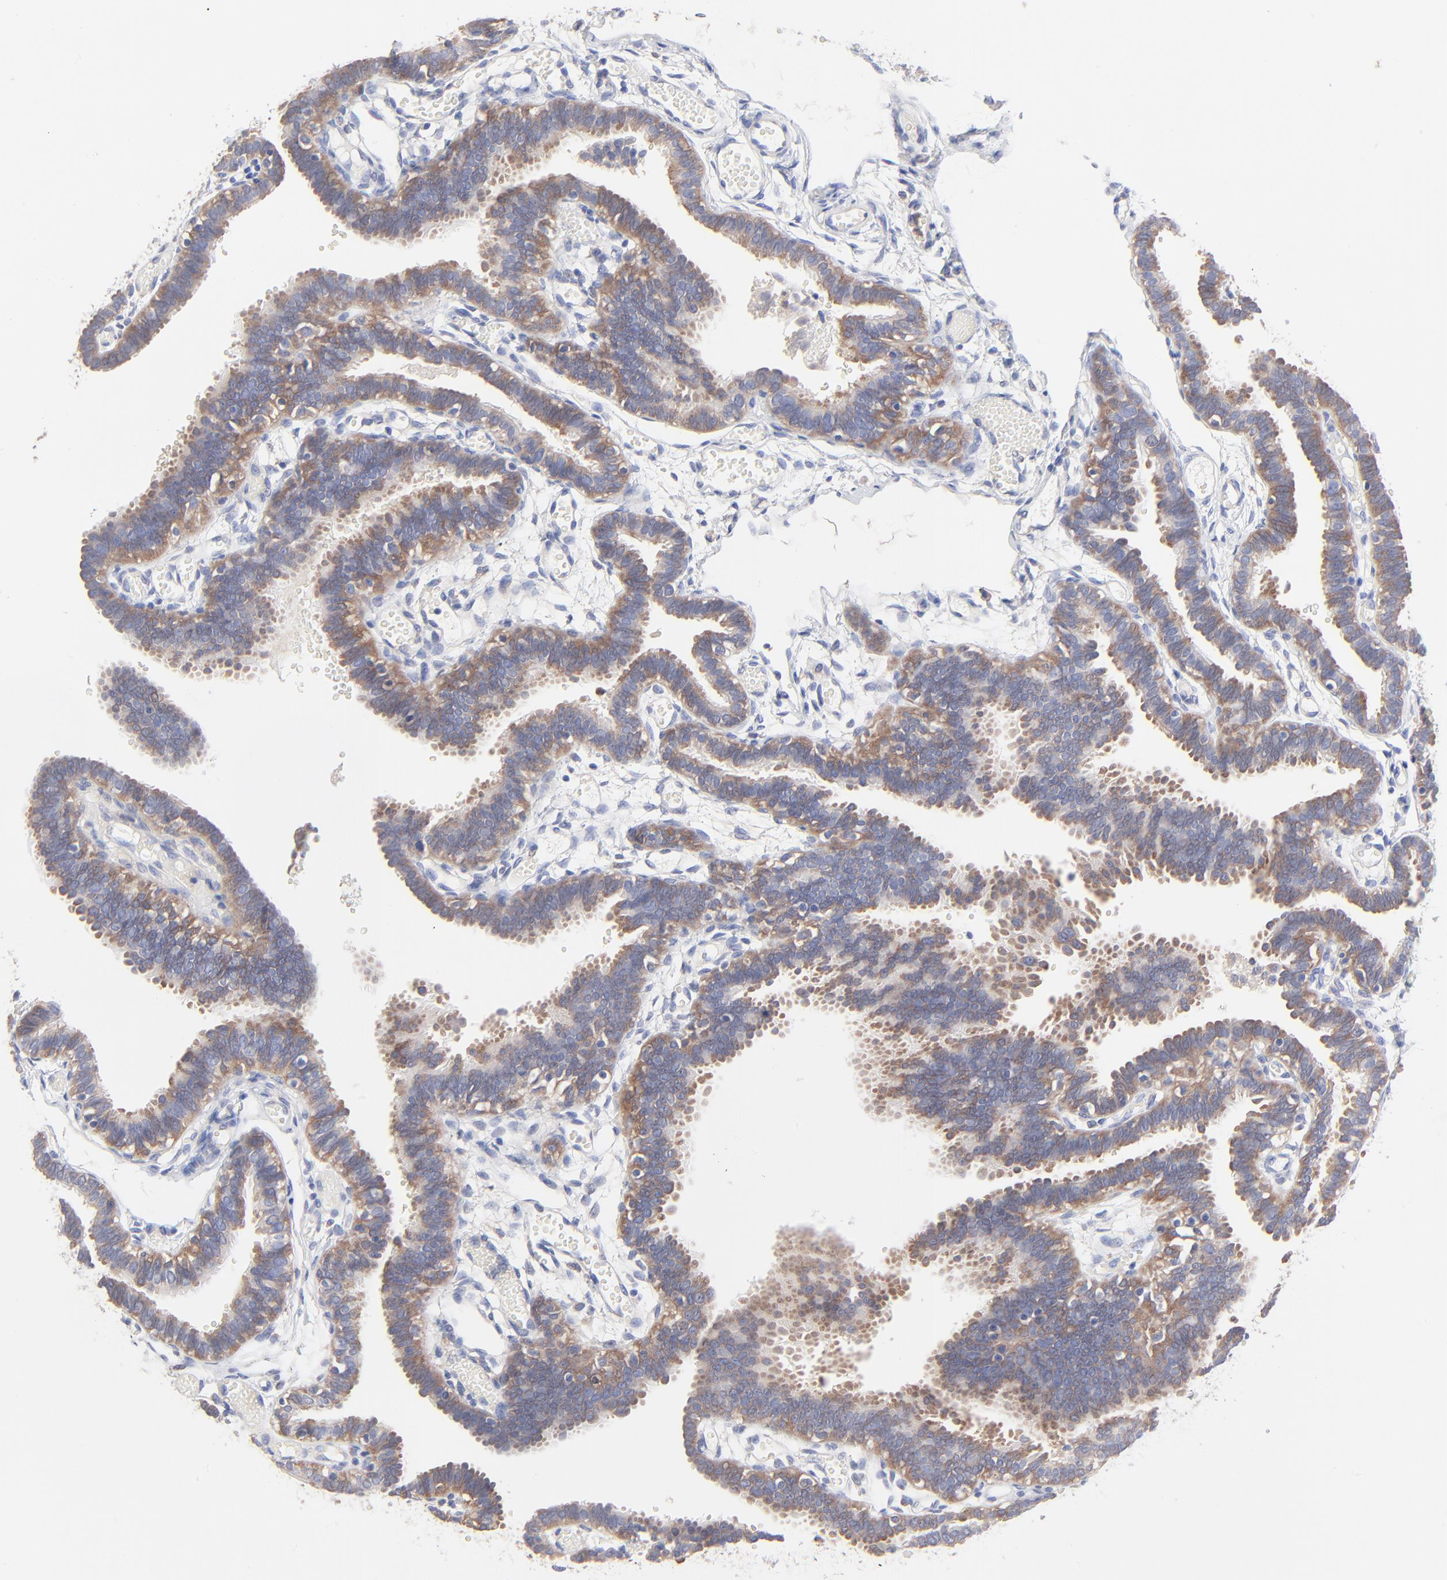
{"staining": {"intensity": "moderate", "quantity": ">75%", "location": "cytoplasmic/membranous"}, "tissue": "fallopian tube", "cell_type": "Glandular cells", "image_type": "normal", "snomed": [{"axis": "morphology", "description": "Normal tissue, NOS"}, {"axis": "topography", "description": "Fallopian tube"}], "caption": "Fallopian tube stained with a brown dye demonstrates moderate cytoplasmic/membranous positive expression in approximately >75% of glandular cells.", "gene": "PPFIBP2", "patient": {"sex": "female", "age": 29}}